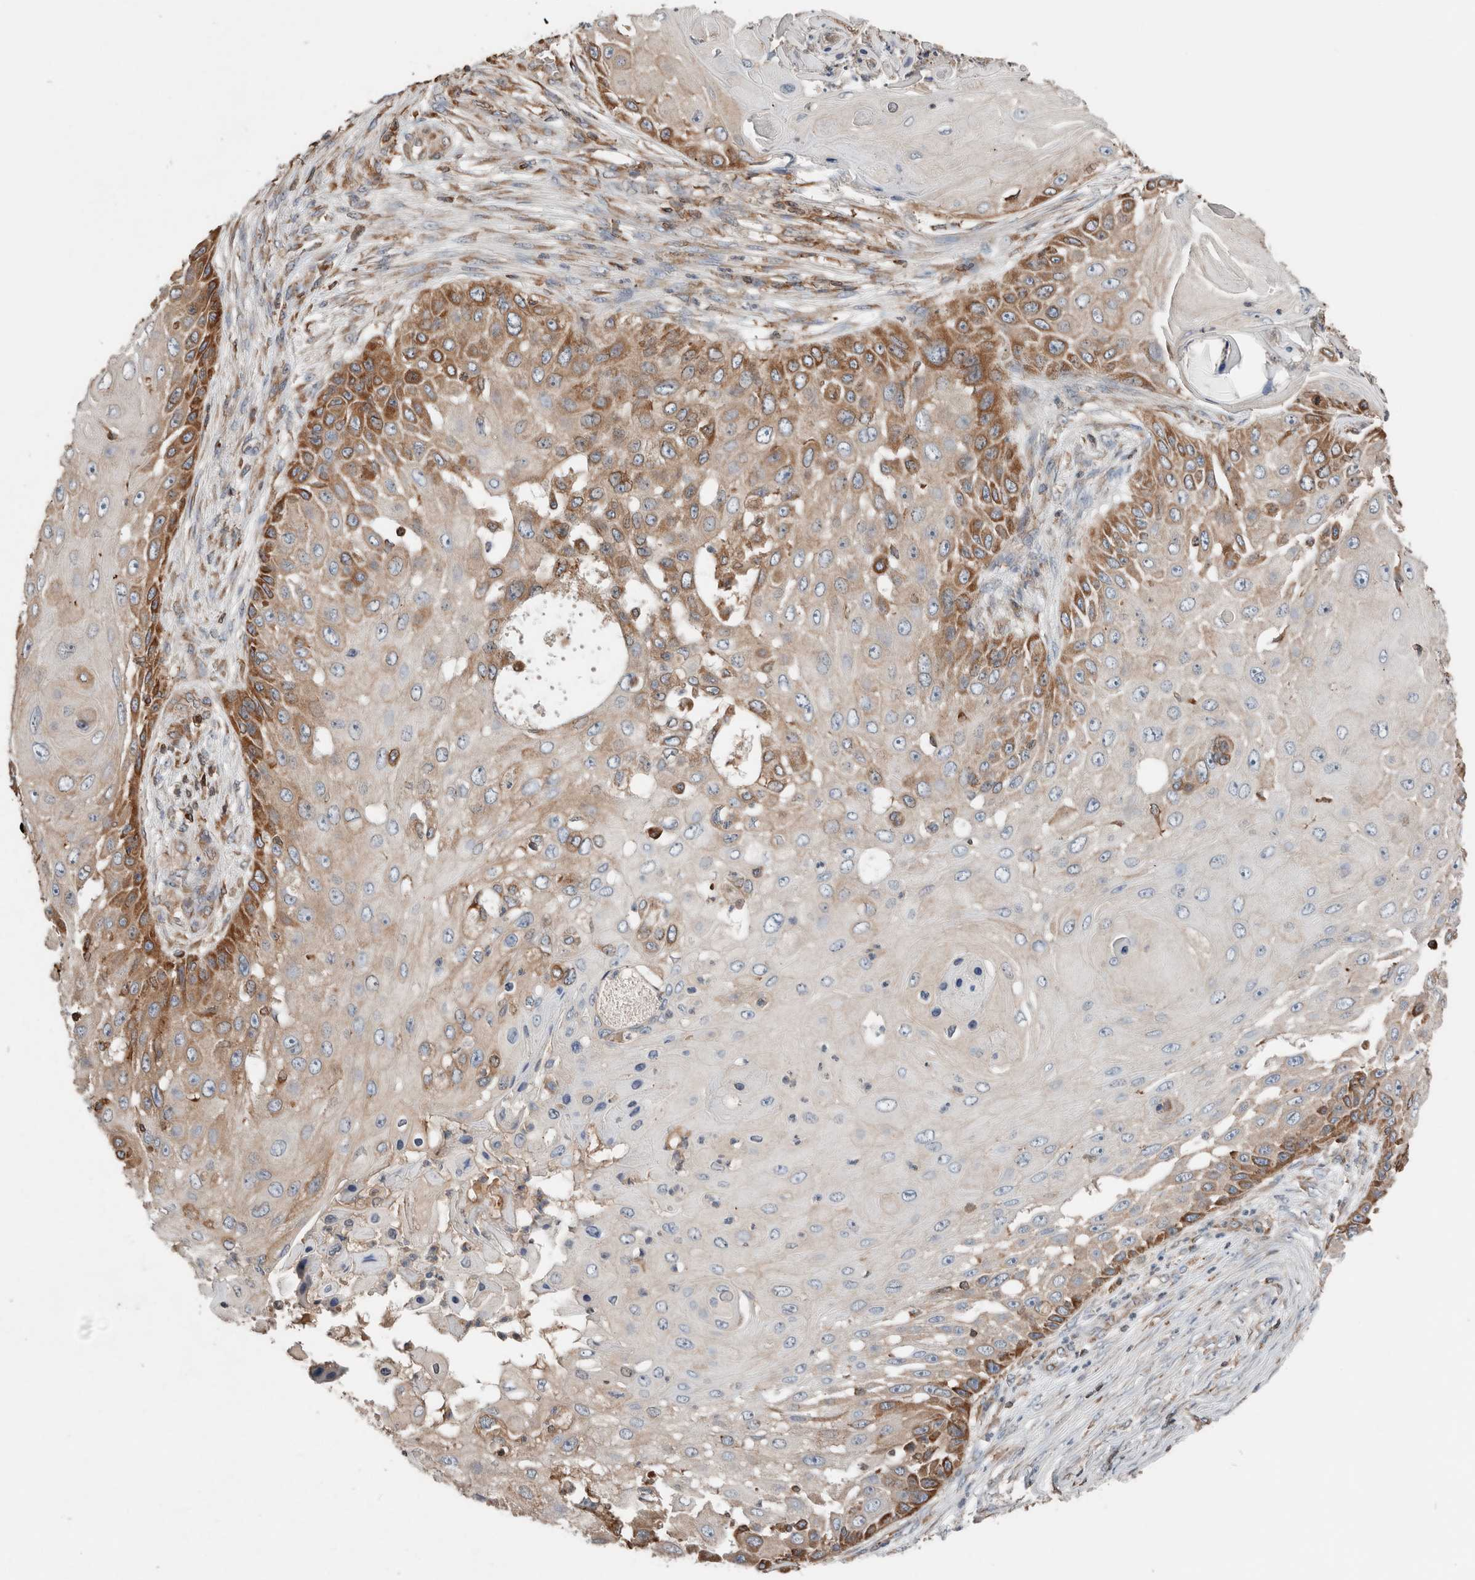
{"staining": {"intensity": "moderate", "quantity": "25%-75%", "location": "cytoplasmic/membranous"}, "tissue": "skin cancer", "cell_type": "Tumor cells", "image_type": "cancer", "snomed": [{"axis": "morphology", "description": "Squamous cell carcinoma, NOS"}, {"axis": "topography", "description": "Skin"}], "caption": "Immunohistochemistry of human squamous cell carcinoma (skin) exhibits medium levels of moderate cytoplasmic/membranous expression in approximately 25%-75% of tumor cells. (DAB IHC, brown staining for protein, blue staining for nuclei).", "gene": "ERAP2", "patient": {"sex": "female", "age": 44}}